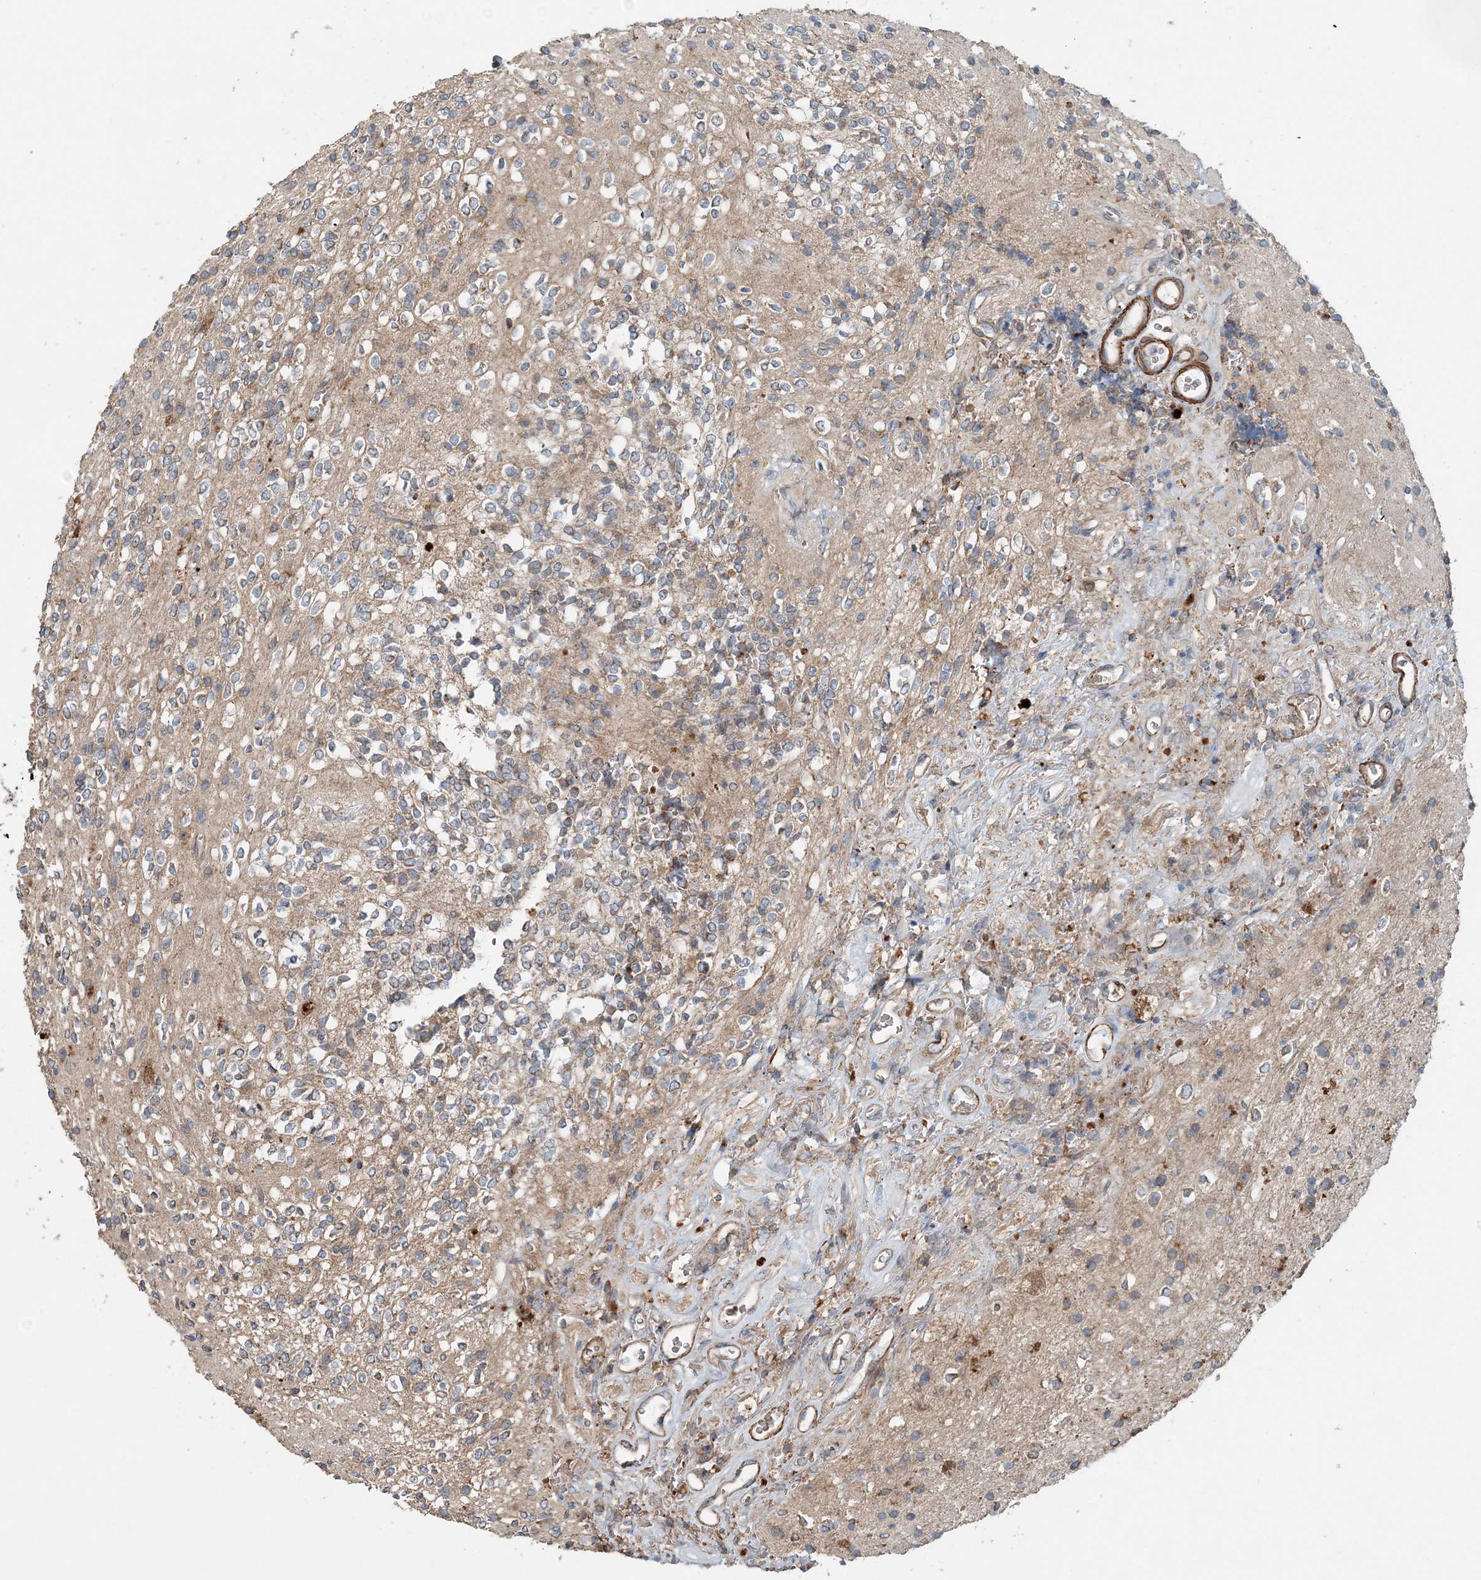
{"staining": {"intensity": "negative", "quantity": "none", "location": "none"}, "tissue": "glioma", "cell_type": "Tumor cells", "image_type": "cancer", "snomed": [{"axis": "morphology", "description": "Glioma, malignant, High grade"}, {"axis": "topography", "description": "Brain"}], "caption": "Tumor cells show no significant protein expression in high-grade glioma (malignant).", "gene": "TTI1", "patient": {"sex": "male", "age": 34}}